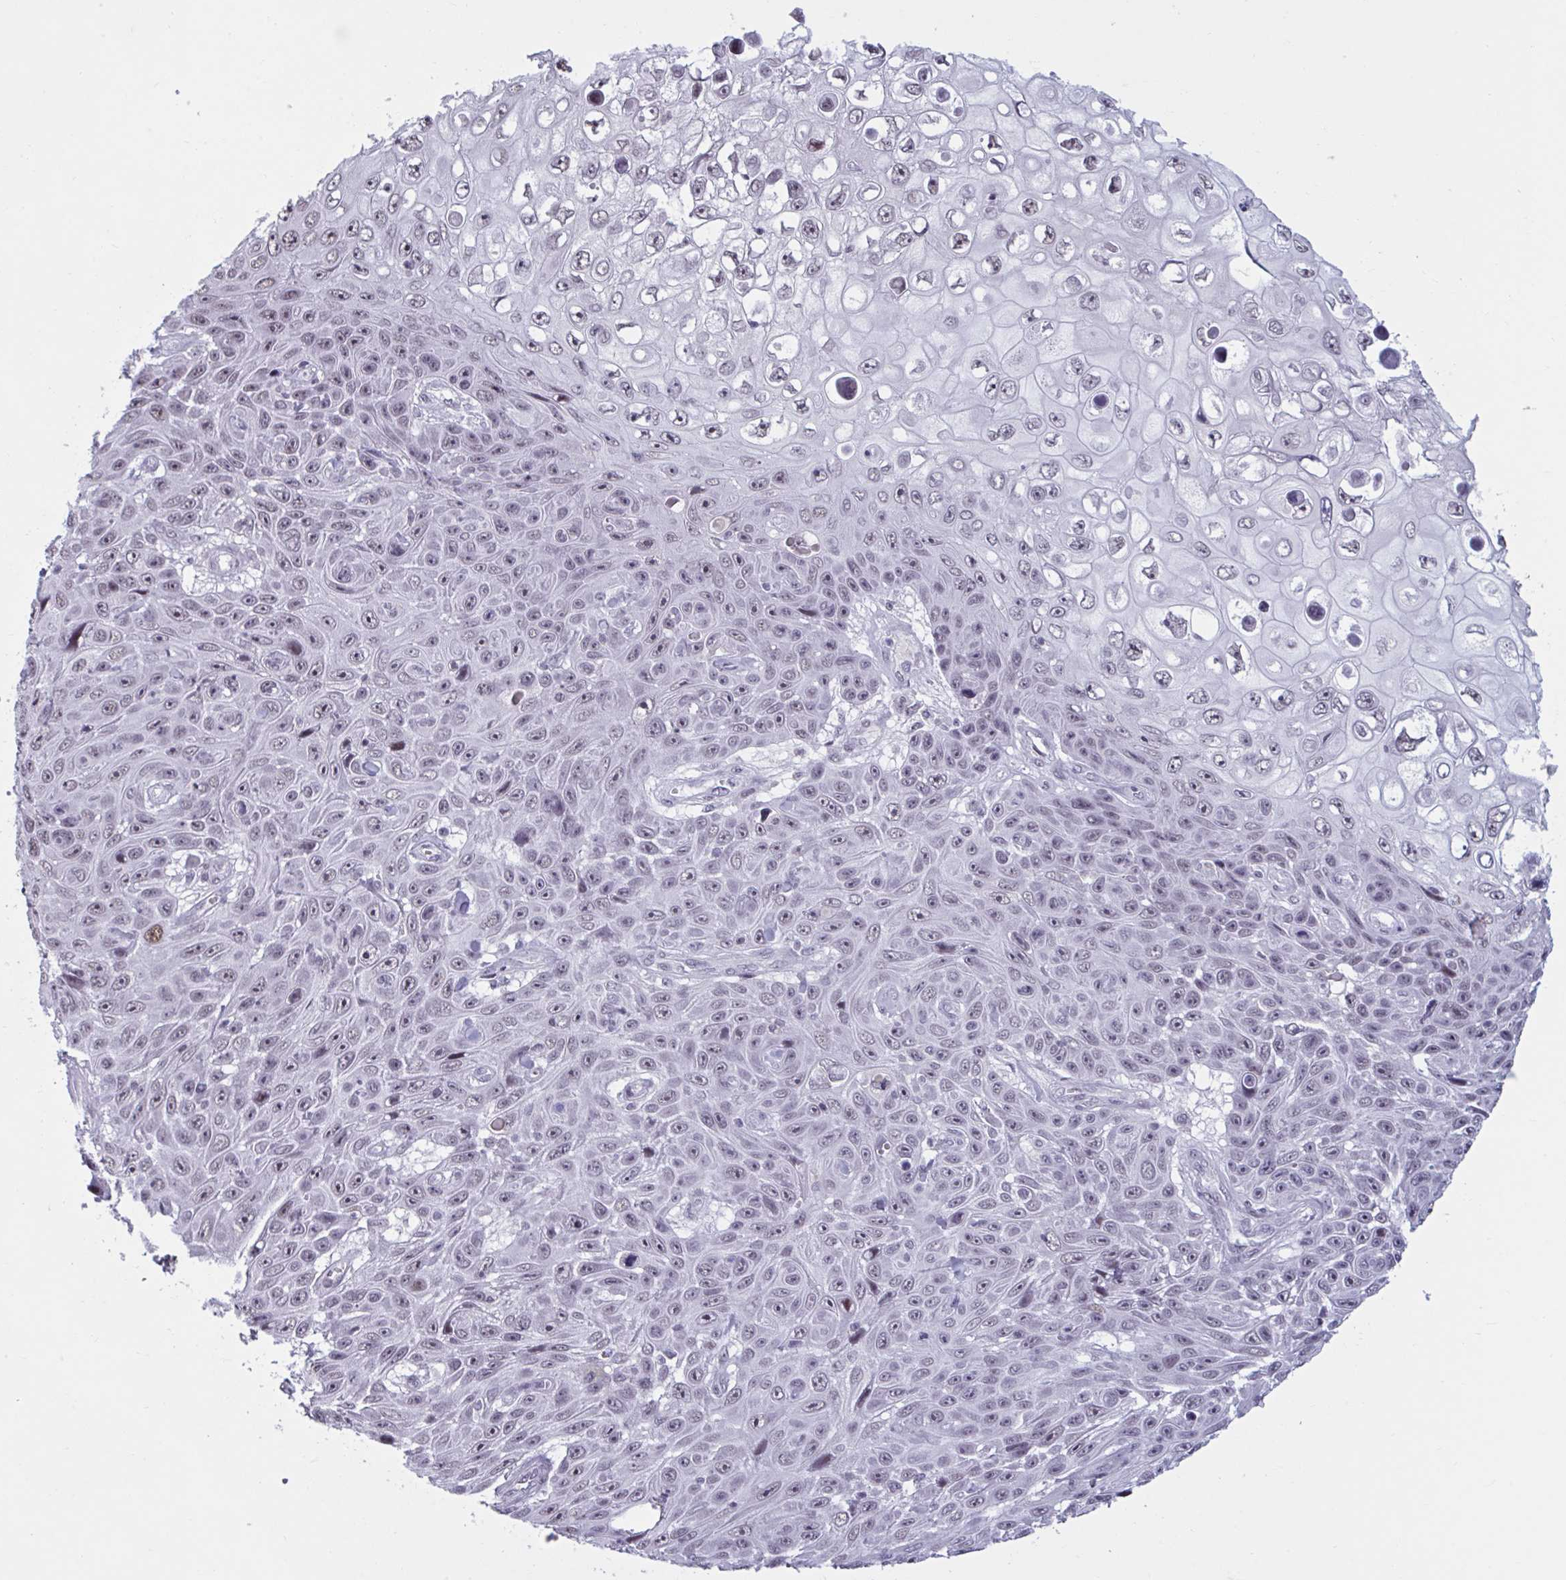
{"staining": {"intensity": "weak", "quantity": "25%-75%", "location": "nuclear"}, "tissue": "skin cancer", "cell_type": "Tumor cells", "image_type": "cancer", "snomed": [{"axis": "morphology", "description": "Squamous cell carcinoma, NOS"}, {"axis": "topography", "description": "Skin"}], "caption": "The histopathology image exhibits a brown stain indicating the presence of a protein in the nuclear of tumor cells in skin squamous cell carcinoma. The staining is performed using DAB (3,3'-diaminobenzidine) brown chromogen to label protein expression. The nuclei are counter-stained blue using hematoxylin.", "gene": "HSD17B6", "patient": {"sex": "male", "age": 82}}